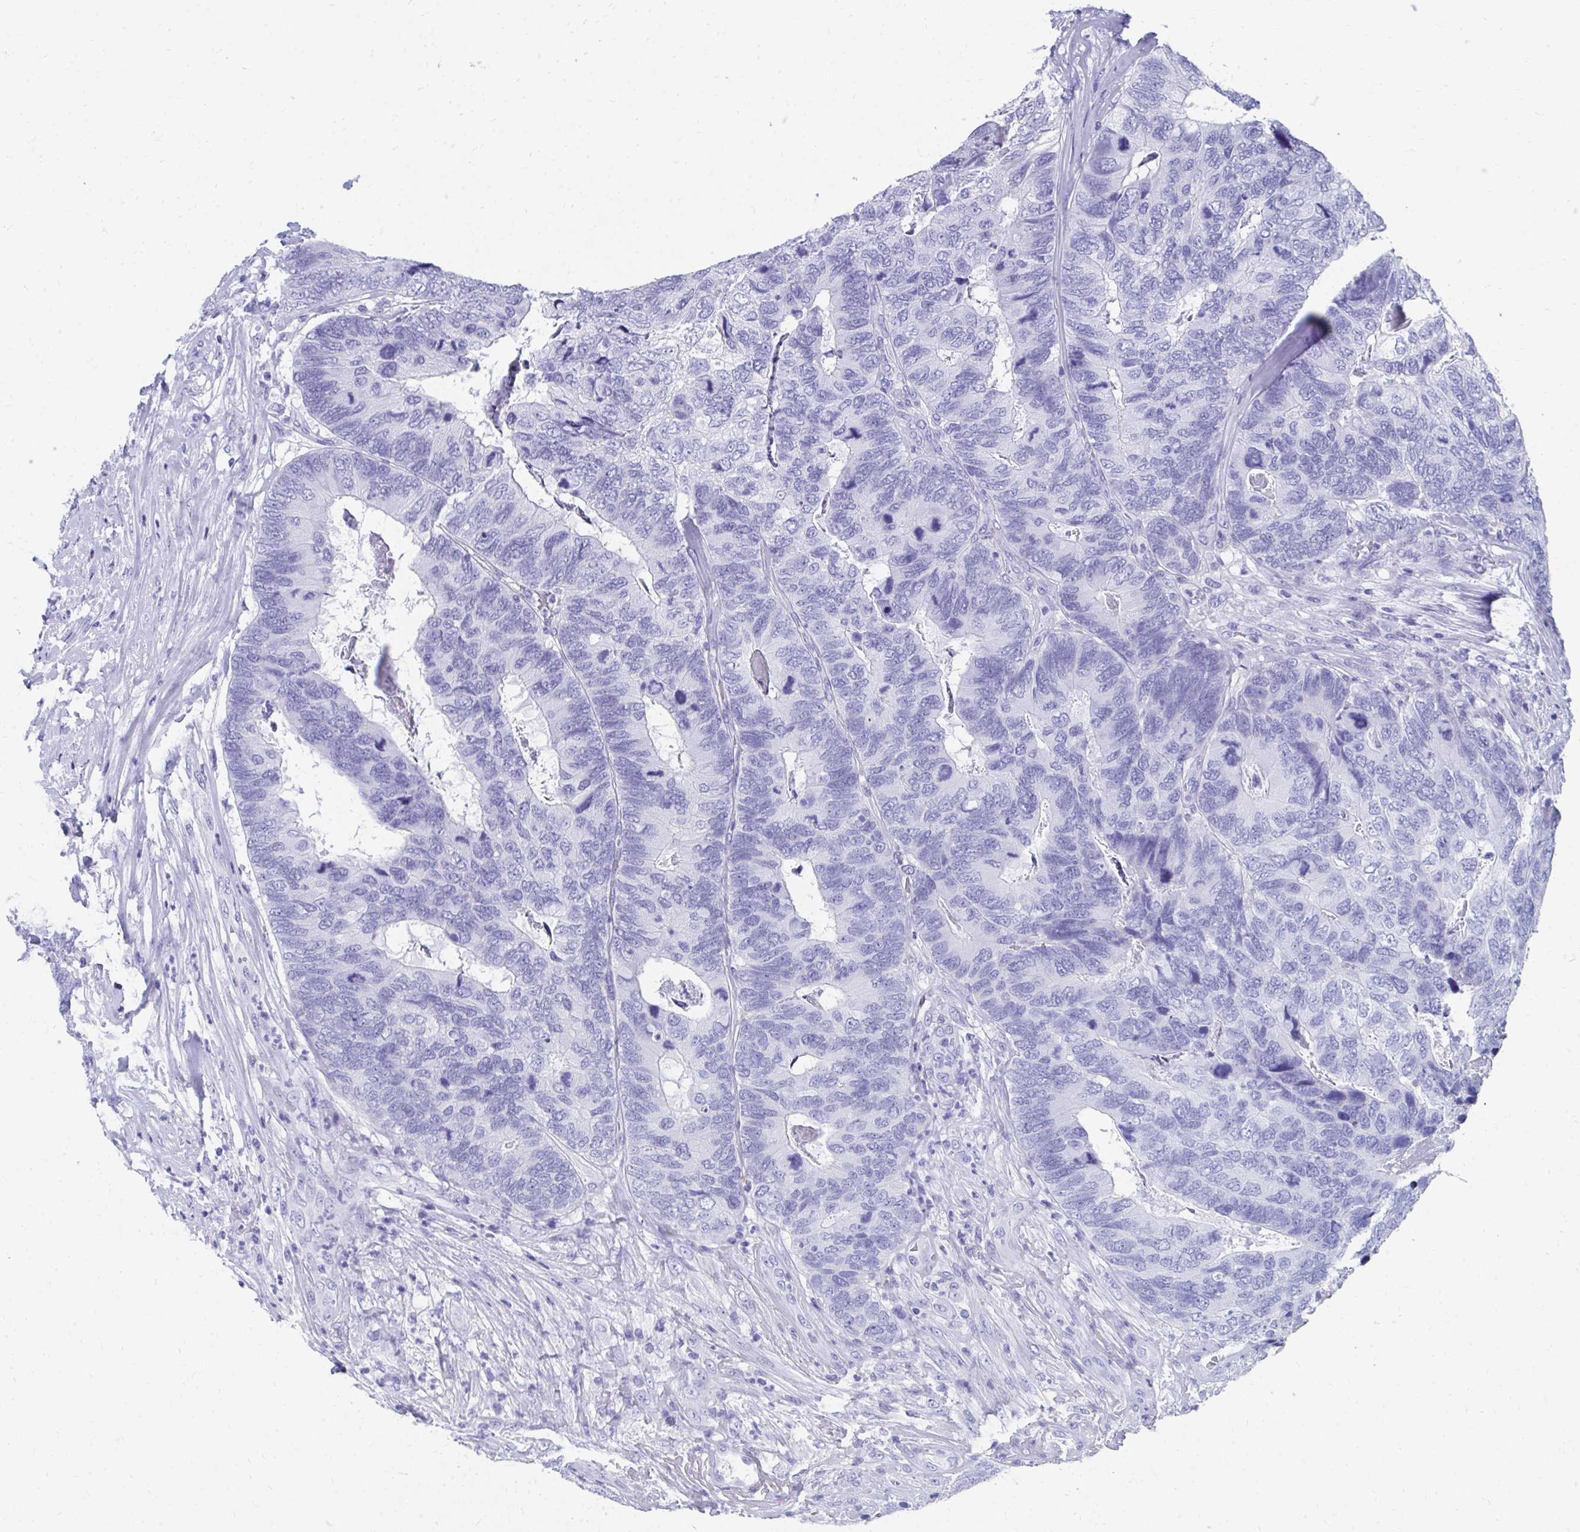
{"staining": {"intensity": "negative", "quantity": "none", "location": "none"}, "tissue": "breast cancer", "cell_type": "Tumor cells", "image_type": "cancer", "snomed": [{"axis": "morphology", "description": "Lobular carcinoma"}, {"axis": "topography", "description": "Breast"}], "caption": "Micrograph shows no significant protein expression in tumor cells of breast cancer (lobular carcinoma).", "gene": "HGD", "patient": {"sex": "female", "age": 59}}